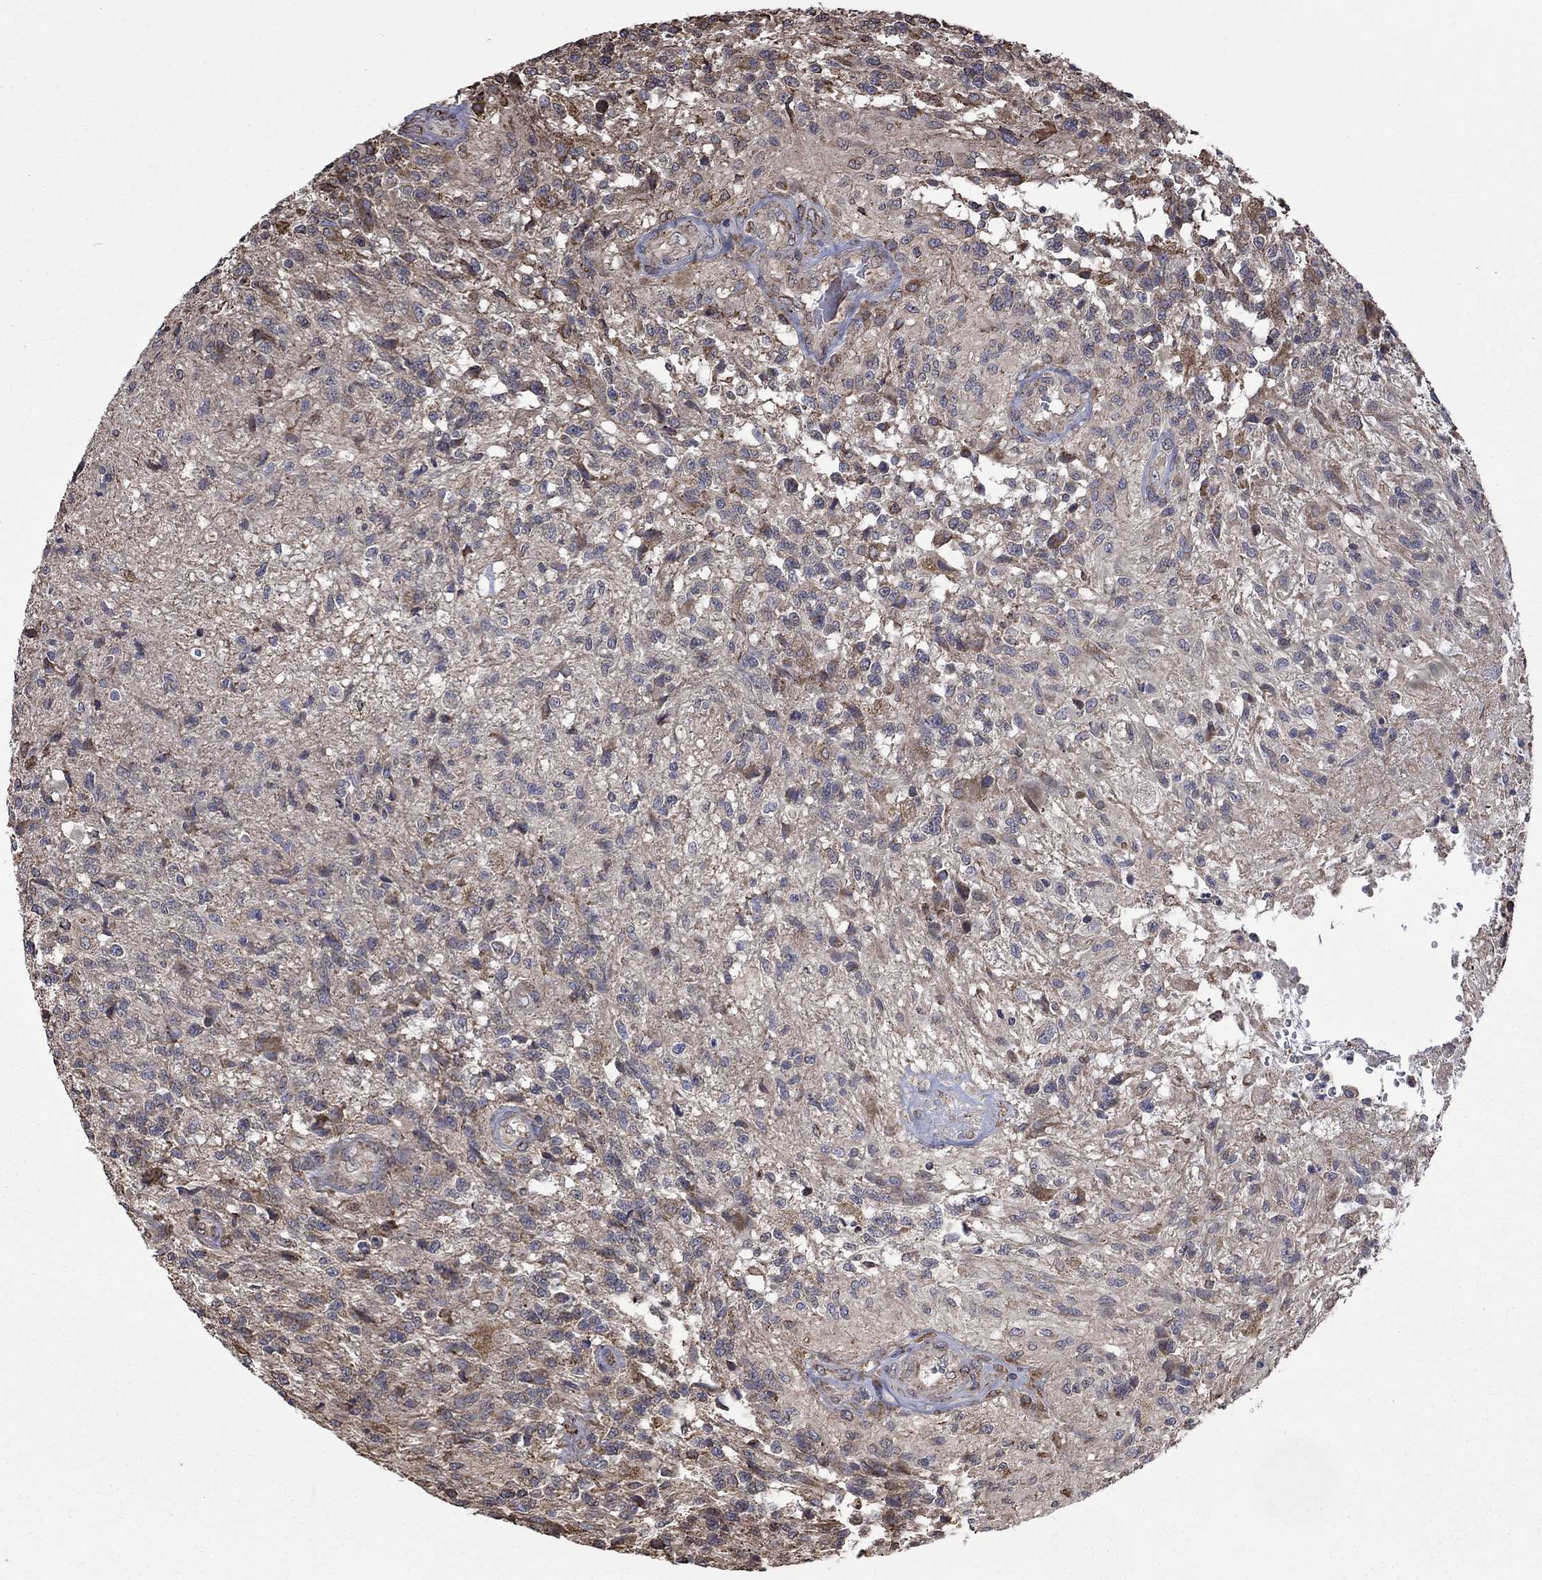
{"staining": {"intensity": "negative", "quantity": "none", "location": "none"}, "tissue": "glioma", "cell_type": "Tumor cells", "image_type": "cancer", "snomed": [{"axis": "morphology", "description": "Glioma, malignant, High grade"}, {"axis": "topography", "description": "Brain"}], "caption": "Tumor cells show no significant staining in glioma. (IHC, brightfield microscopy, high magnification).", "gene": "ESRRA", "patient": {"sex": "male", "age": 56}}